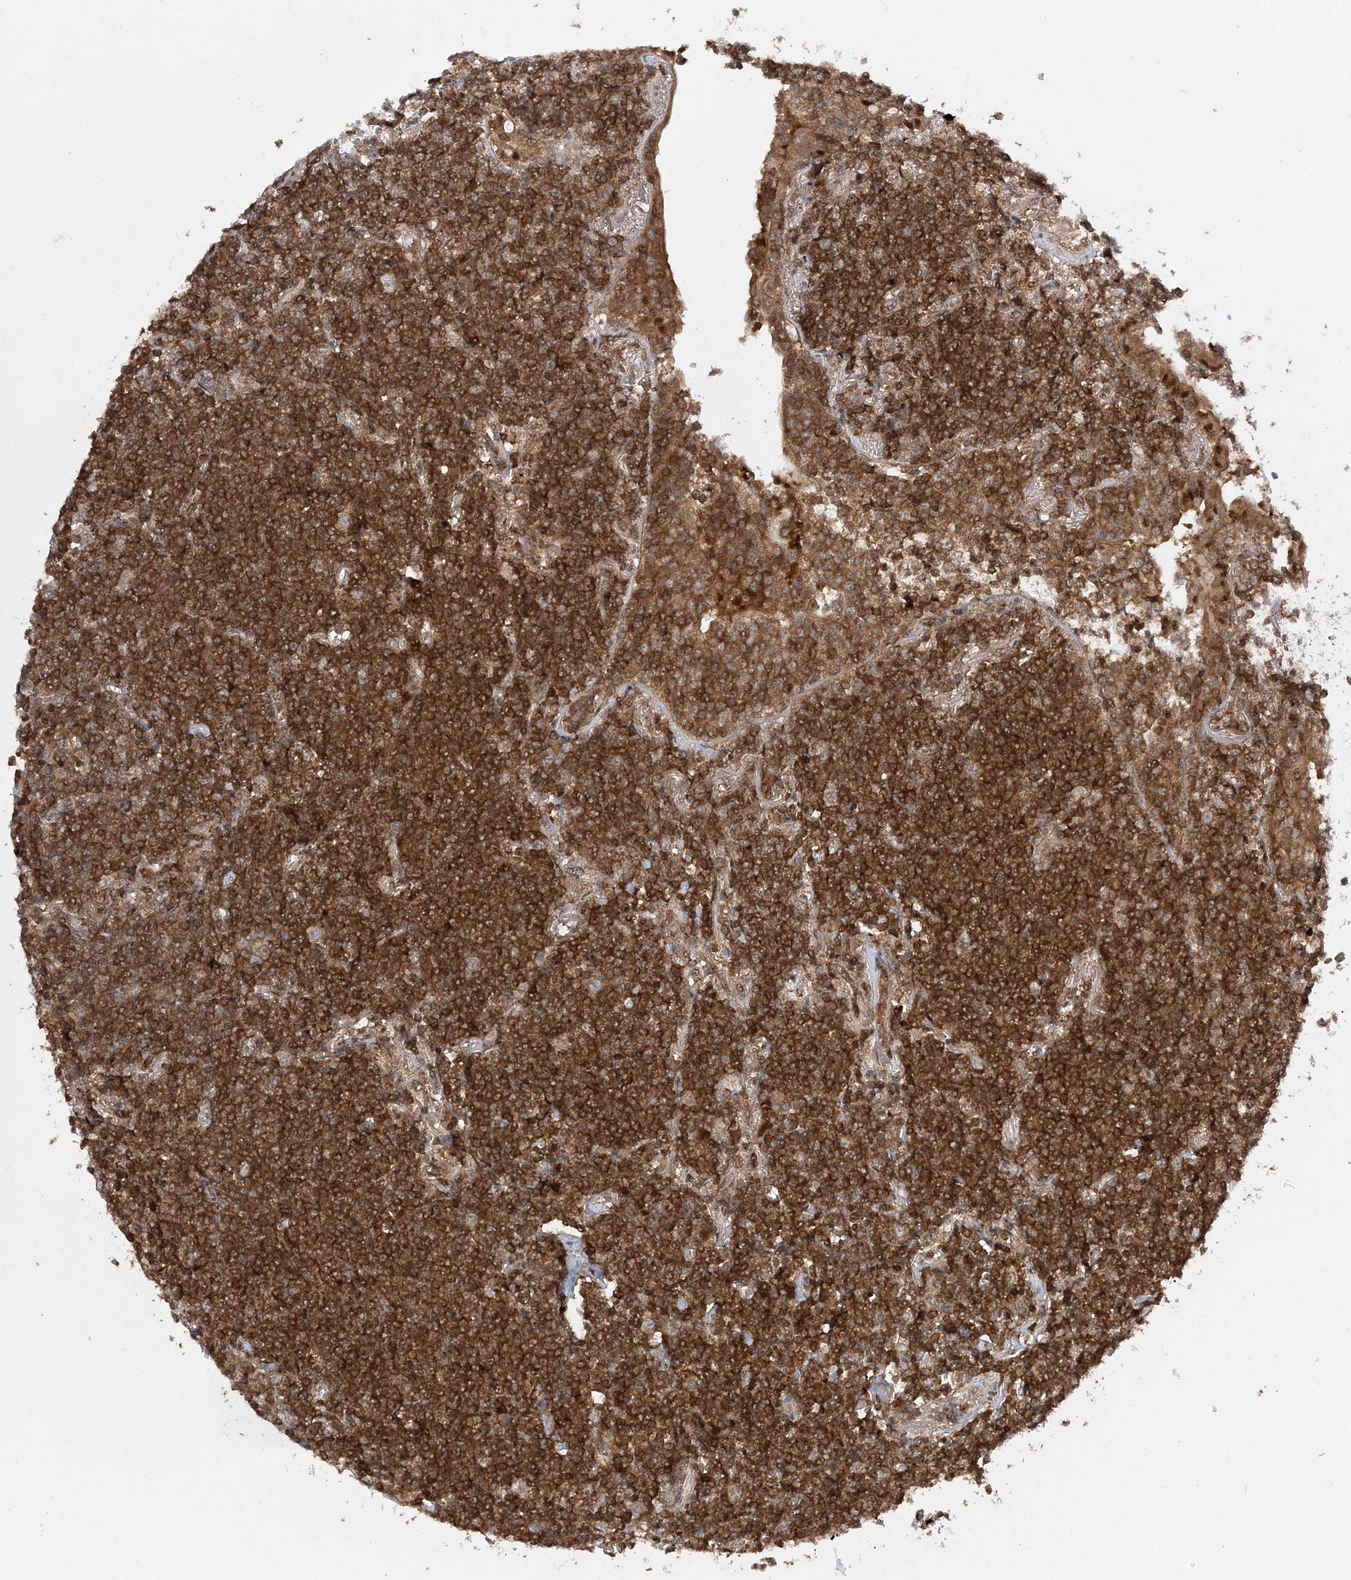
{"staining": {"intensity": "strong", "quantity": ">75%", "location": "cytoplasmic/membranous"}, "tissue": "lymphoma", "cell_type": "Tumor cells", "image_type": "cancer", "snomed": [{"axis": "morphology", "description": "Malignant lymphoma, non-Hodgkin's type, Low grade"}, {"axis": "topography", "description": "Lung"}], "caption": "IHC of lymphoma shows high levels of strong cytoplasmic/membranous expression in about >75% of tumor cells.", "gene": "NIF3L1", "patient": {"sex": "female", "age": 71}}